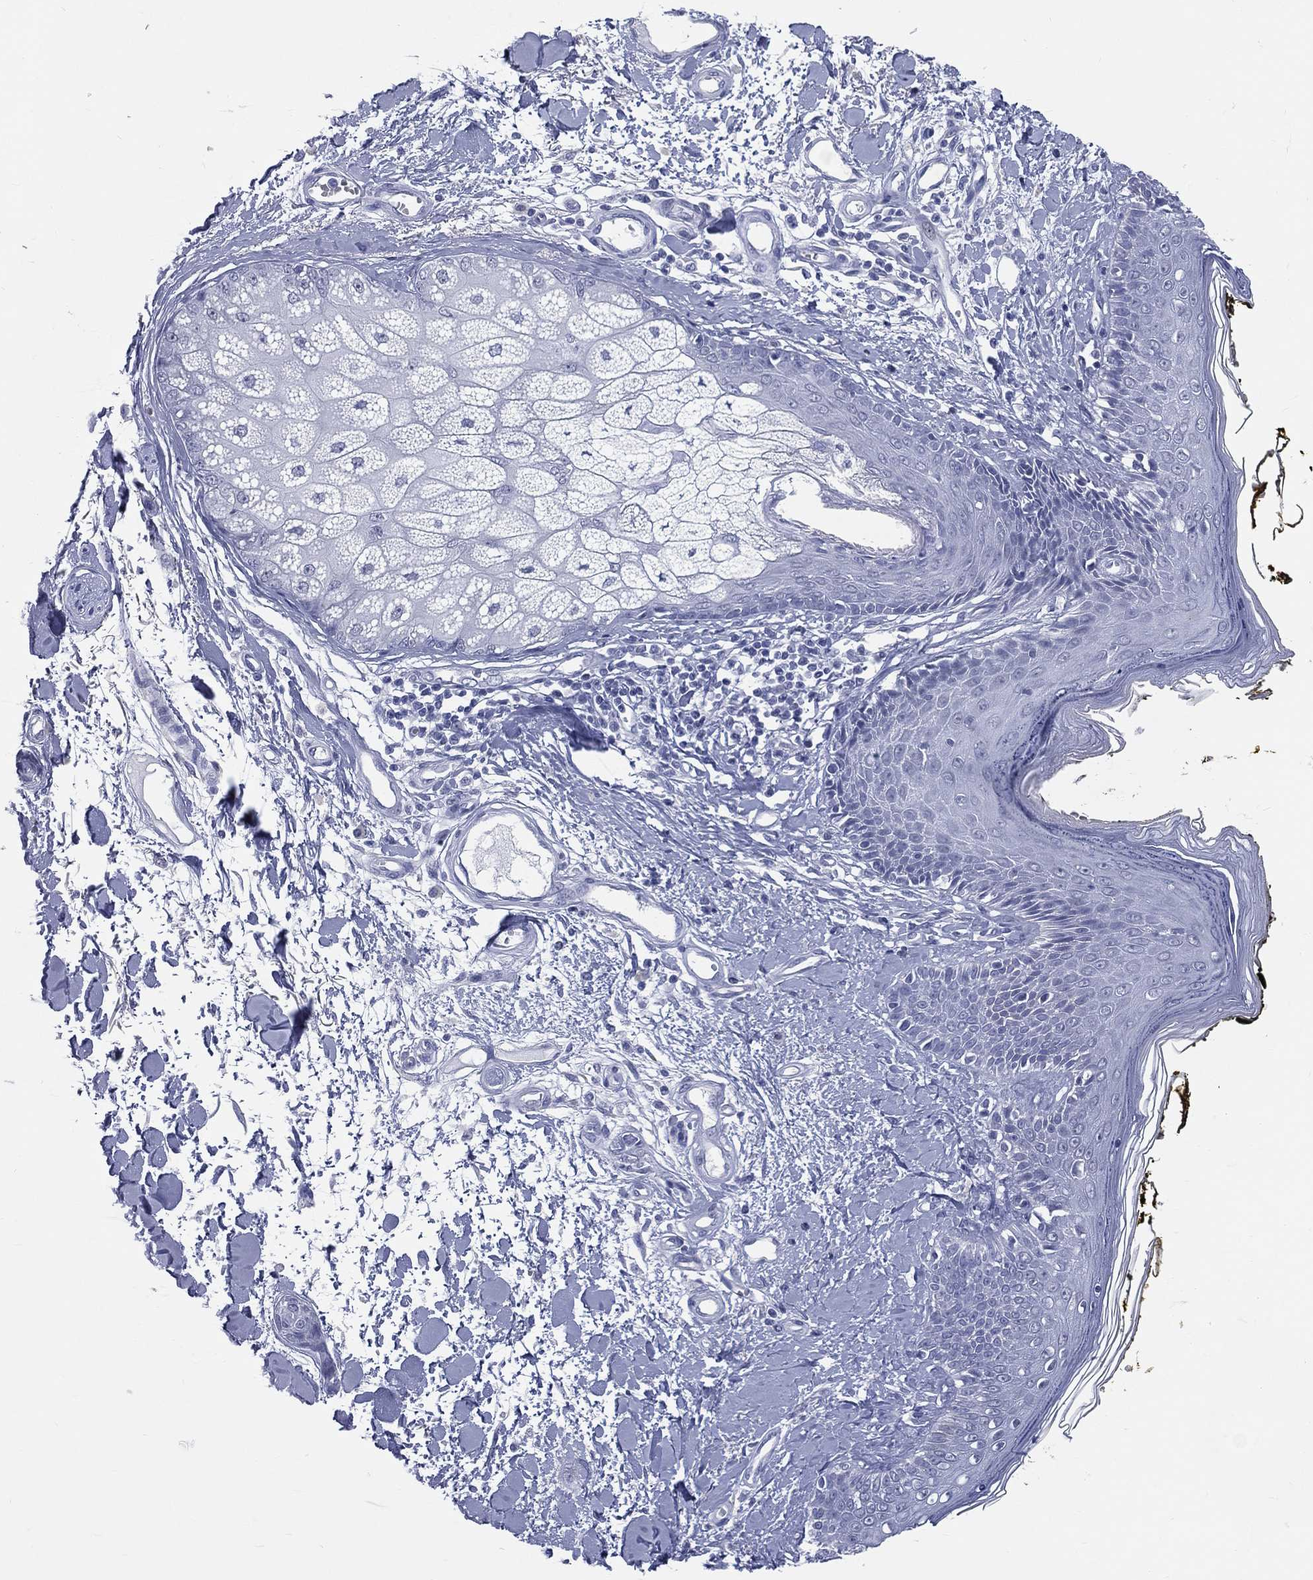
{"staining": {"intensity": "negative", "quantity": "none", "location": "none"}, "tissue": "skin", "cell_type": "Fibroblasts", "image_type": "normal", "snomed": [{"axis": "morphology", "description": "Normal tissue, NOS"}, {"axis": "topography", "description": "Skin"}], "caption": "Immunohistochemistry (IHC) micrograph of benign human skin stained for a protein (brown), which demonstrates no expression in fibroblasts.", "gene": "MLLT10", "patient": {"sex": "male", "age": 76}}